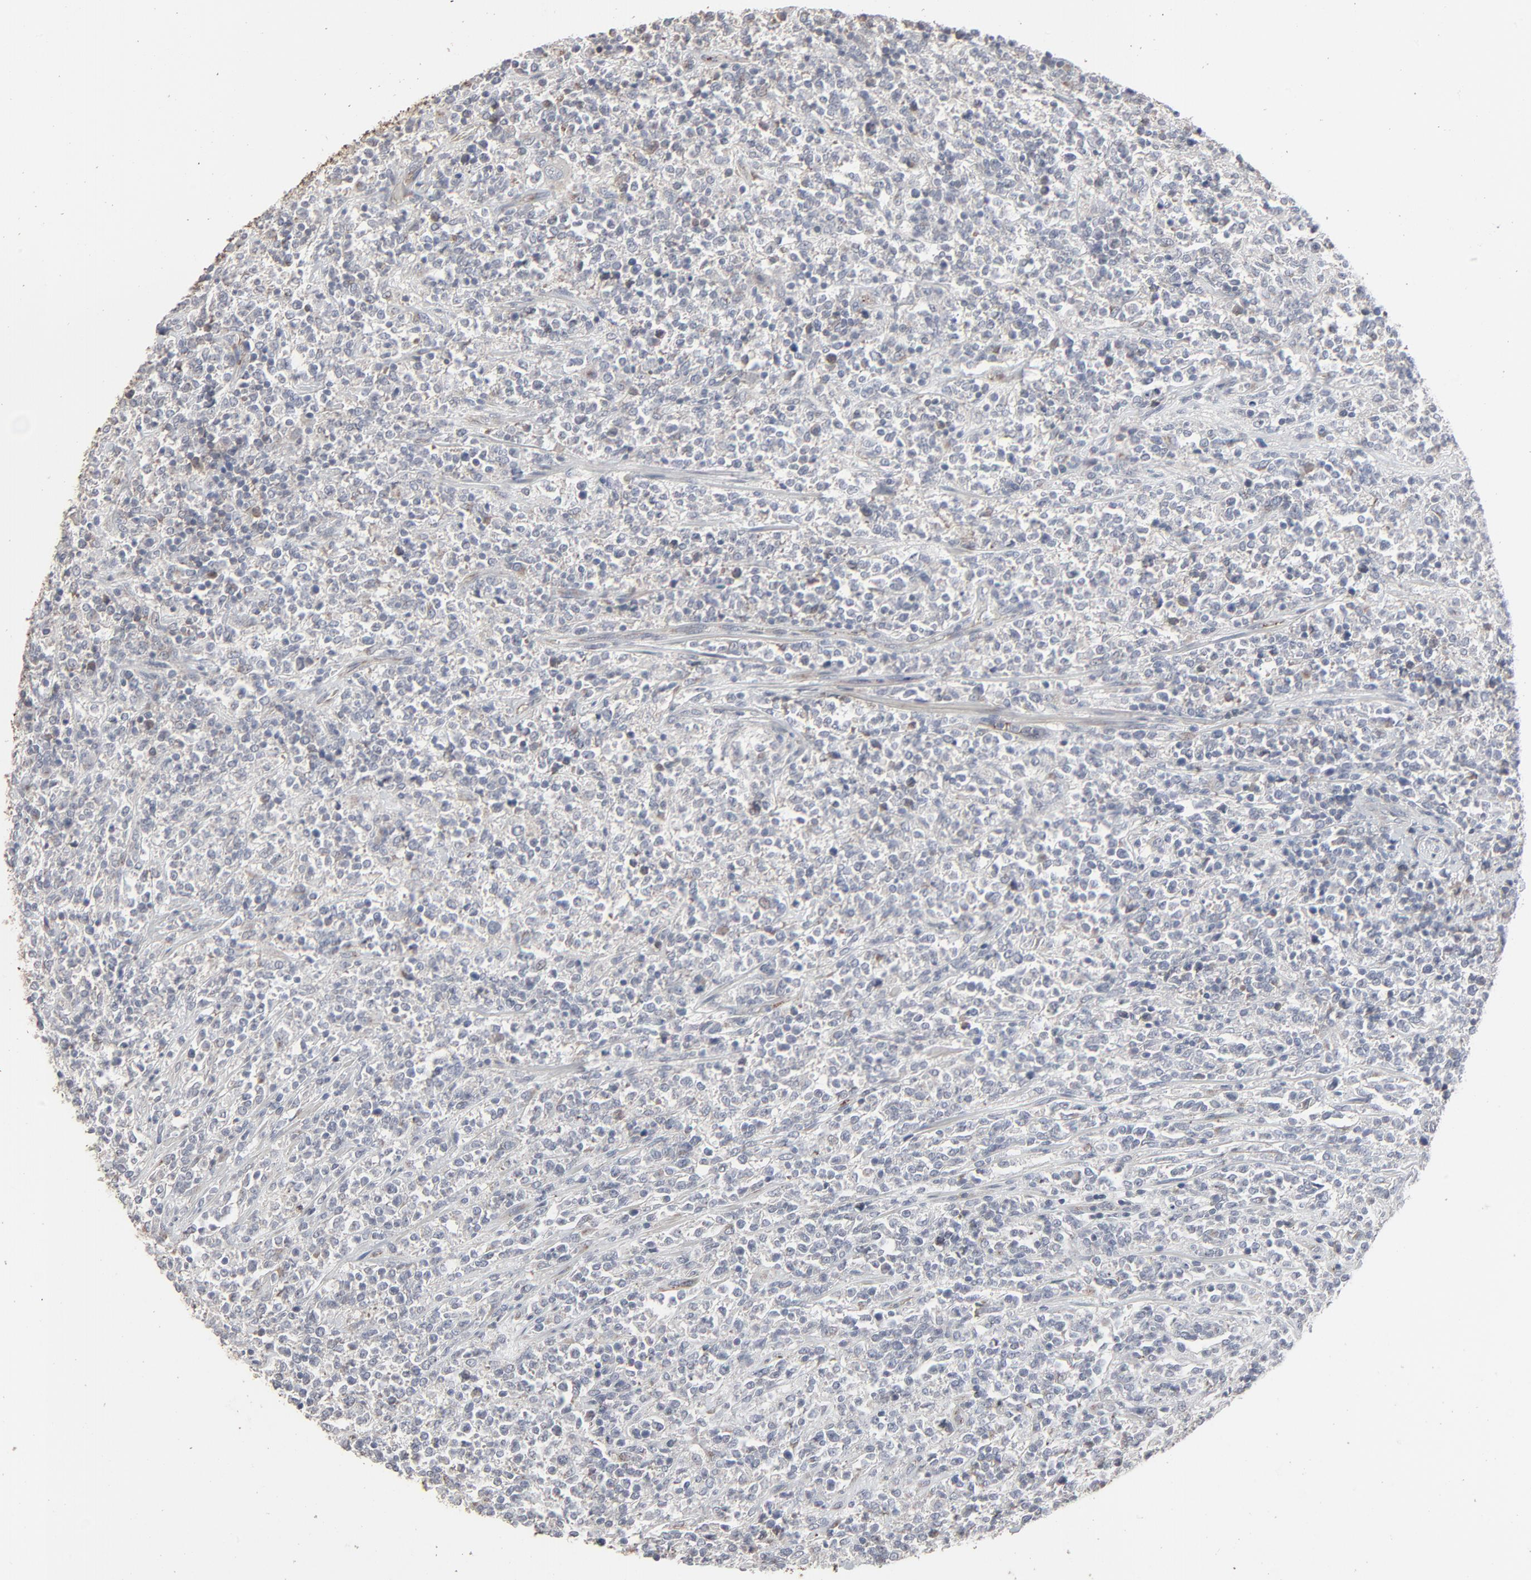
{"staining": {"intensity": "negative", "quantity": "none", "location": "none"}, "tissue": "lymphoma", "cell_type": "Tumor cells", "image_type": "cancer", "snomed": [{"axis": "morphology", "description": "Malignant lymphoma, non-Hodgkin's type, High grade"}, {"axis": "topography", "description": "Soft tissue"}], "caption": "A micrograph of human lymphoma is negative for staining in tumor cells.", "gene": "JAM3", "patient": {"sex": "male", "age": 18}}